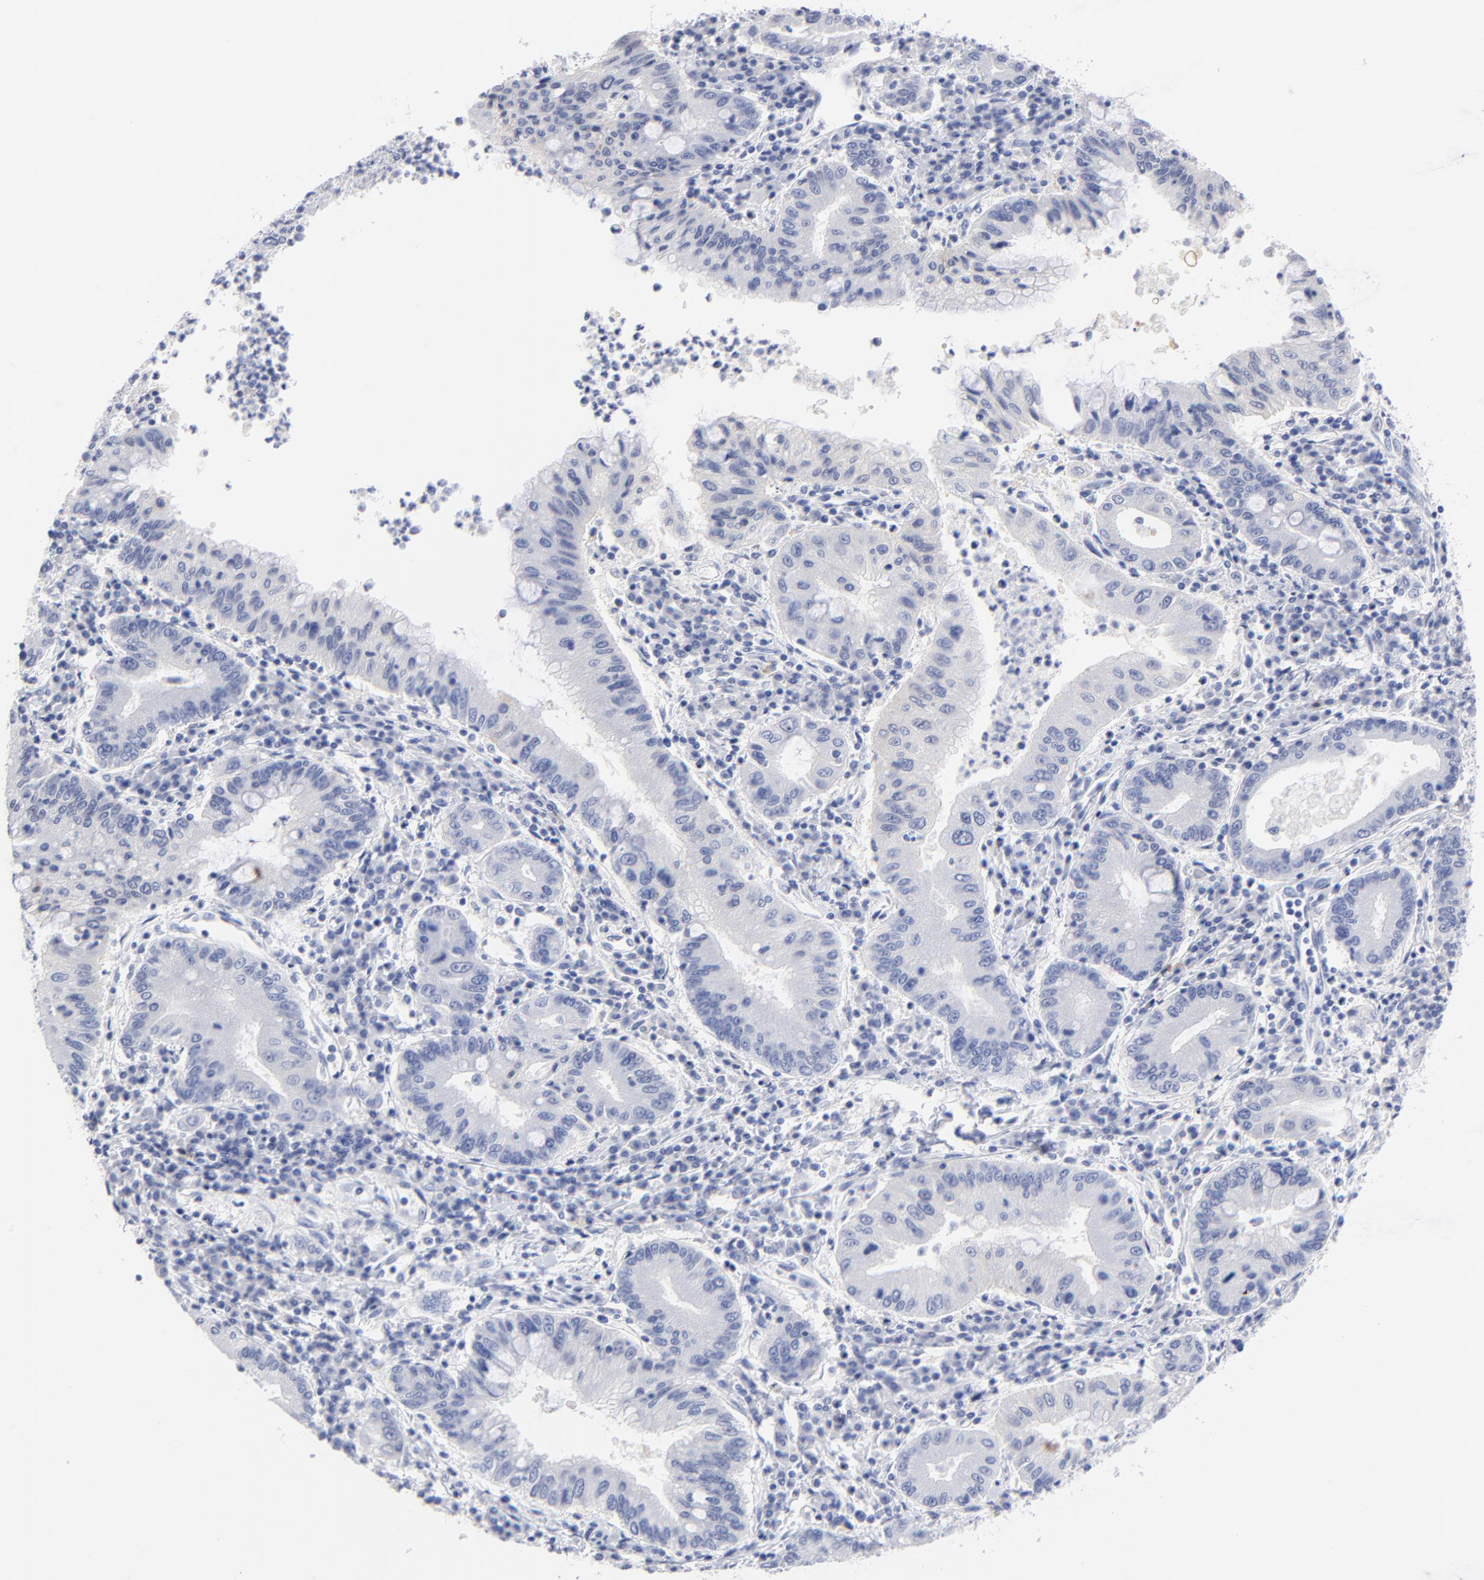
{"staining": {"intensity": "negative", "quantity": "none", "location": "none"}, "tissue": "stomach cancer", "cell_type": "Tumor cells", "image_type": "cancer", "snomed": [{"axis": "morphology", "description": "Normal tissue, NOS"}, {"axis": "morphology", "description": "Adenocarcinoma, NOS"}, {"axis": "topography", "description": "Esophagus"}, {"axis": "topography", "description": "Stomach, upper"}, {"axis": "topography", "description": "Peripheral nerve tissue"}], "caption": "Adenocarcinoma (stomach) was stained to show a protein in brown. There is no significant staining in tumor cells. (DAB immunohistochemistry with hematoxylin counter stain).", "gene": "ACY1", "patient": {"sex": "male", "age": 62}}